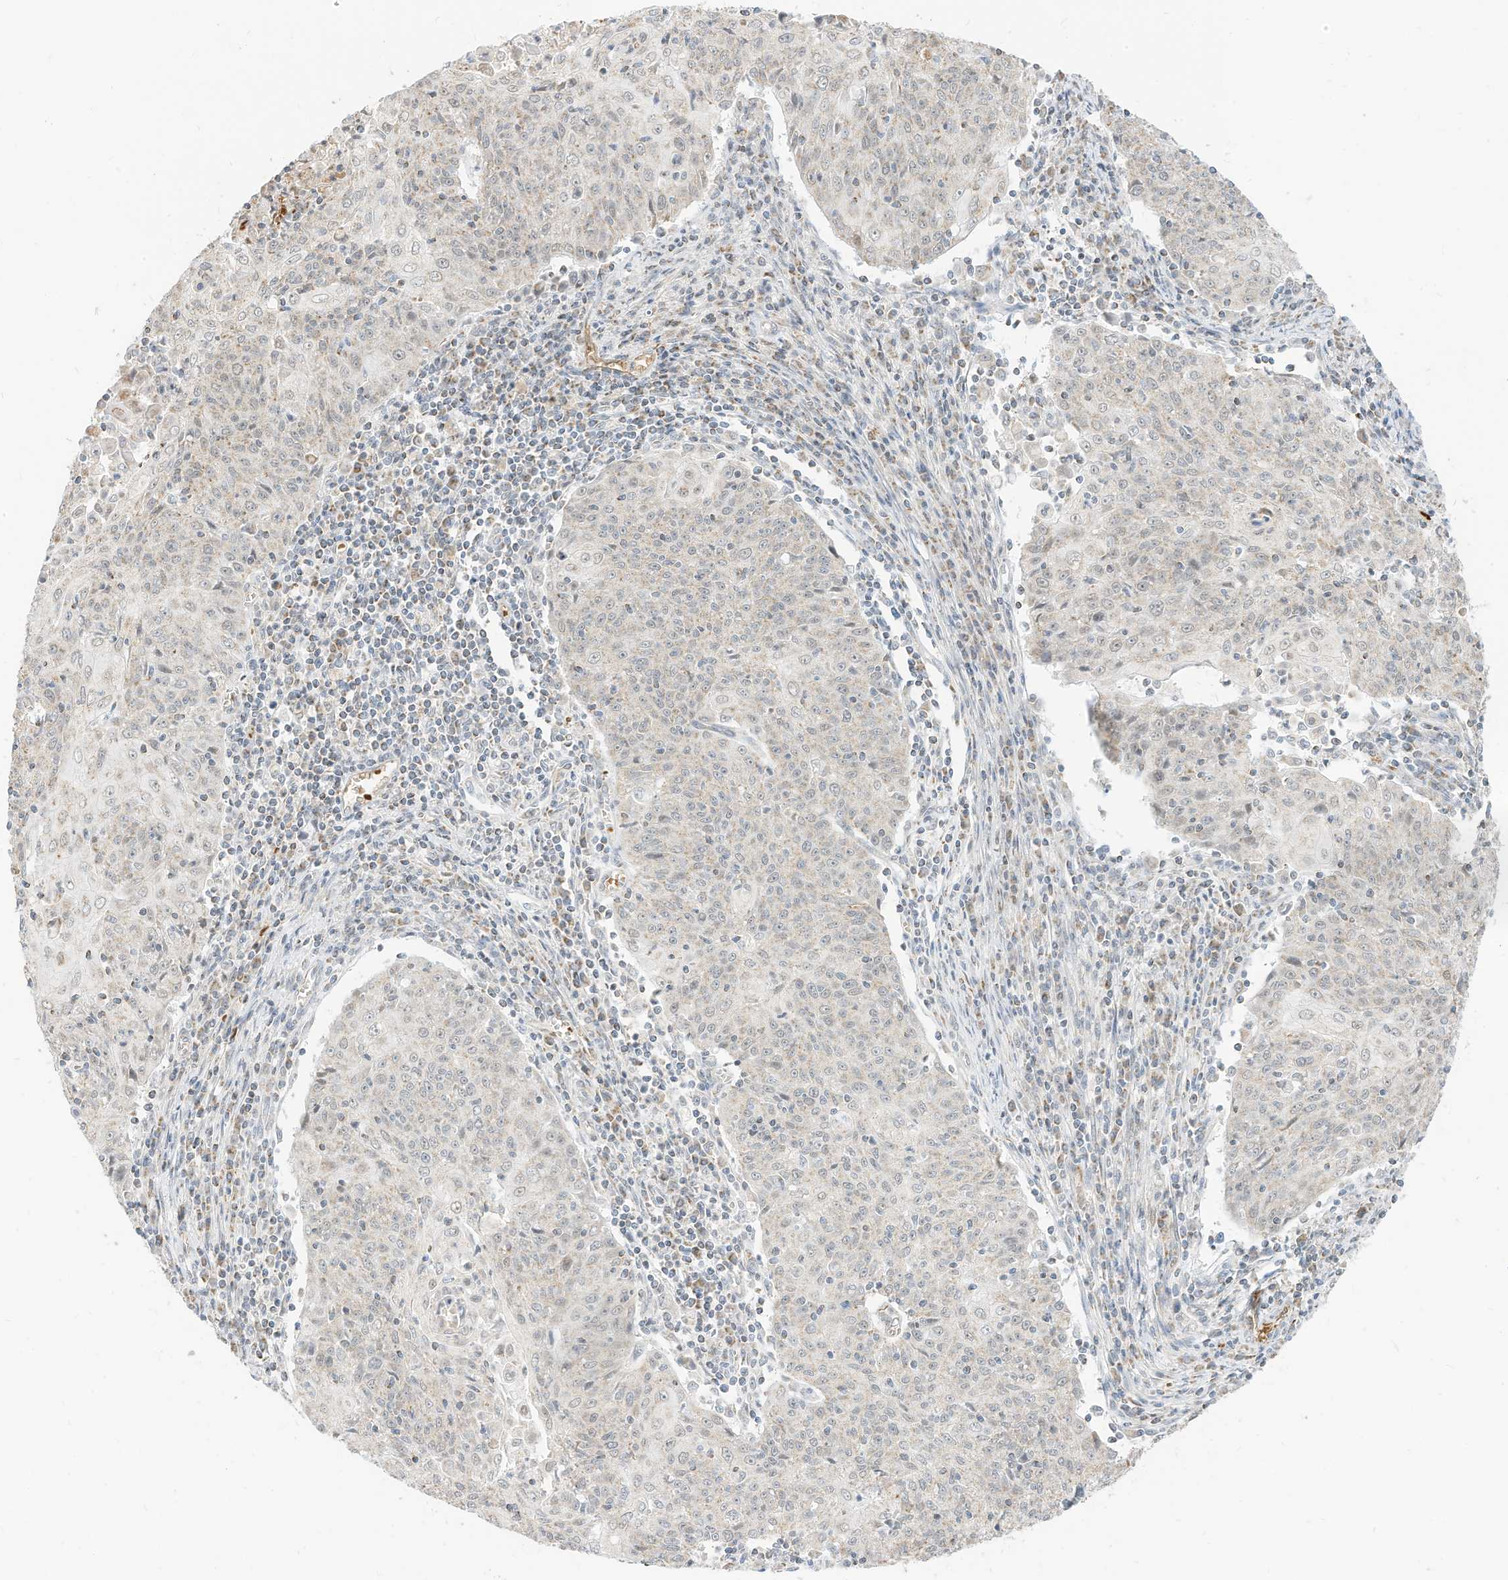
{"staining": {"intensity": "negative", "quantity": "none", "location": "none"}, "tissue": "cervical cancer", "cell_type": "Tumor cells", "image_type": "cancer", "snomed": [{"axis": "morphology", "description": "Squamous cell carcinoma, NOS"}, {"axis": "topography", "description": "Cervix"}], "caption": "Cervical cancer (squamous cell carcinoma) was stained to show a protein in brown. There is no significant expression in tumor cells.", "gene": "MTUS2", "patient": {"sex": "female", "age": 48}}